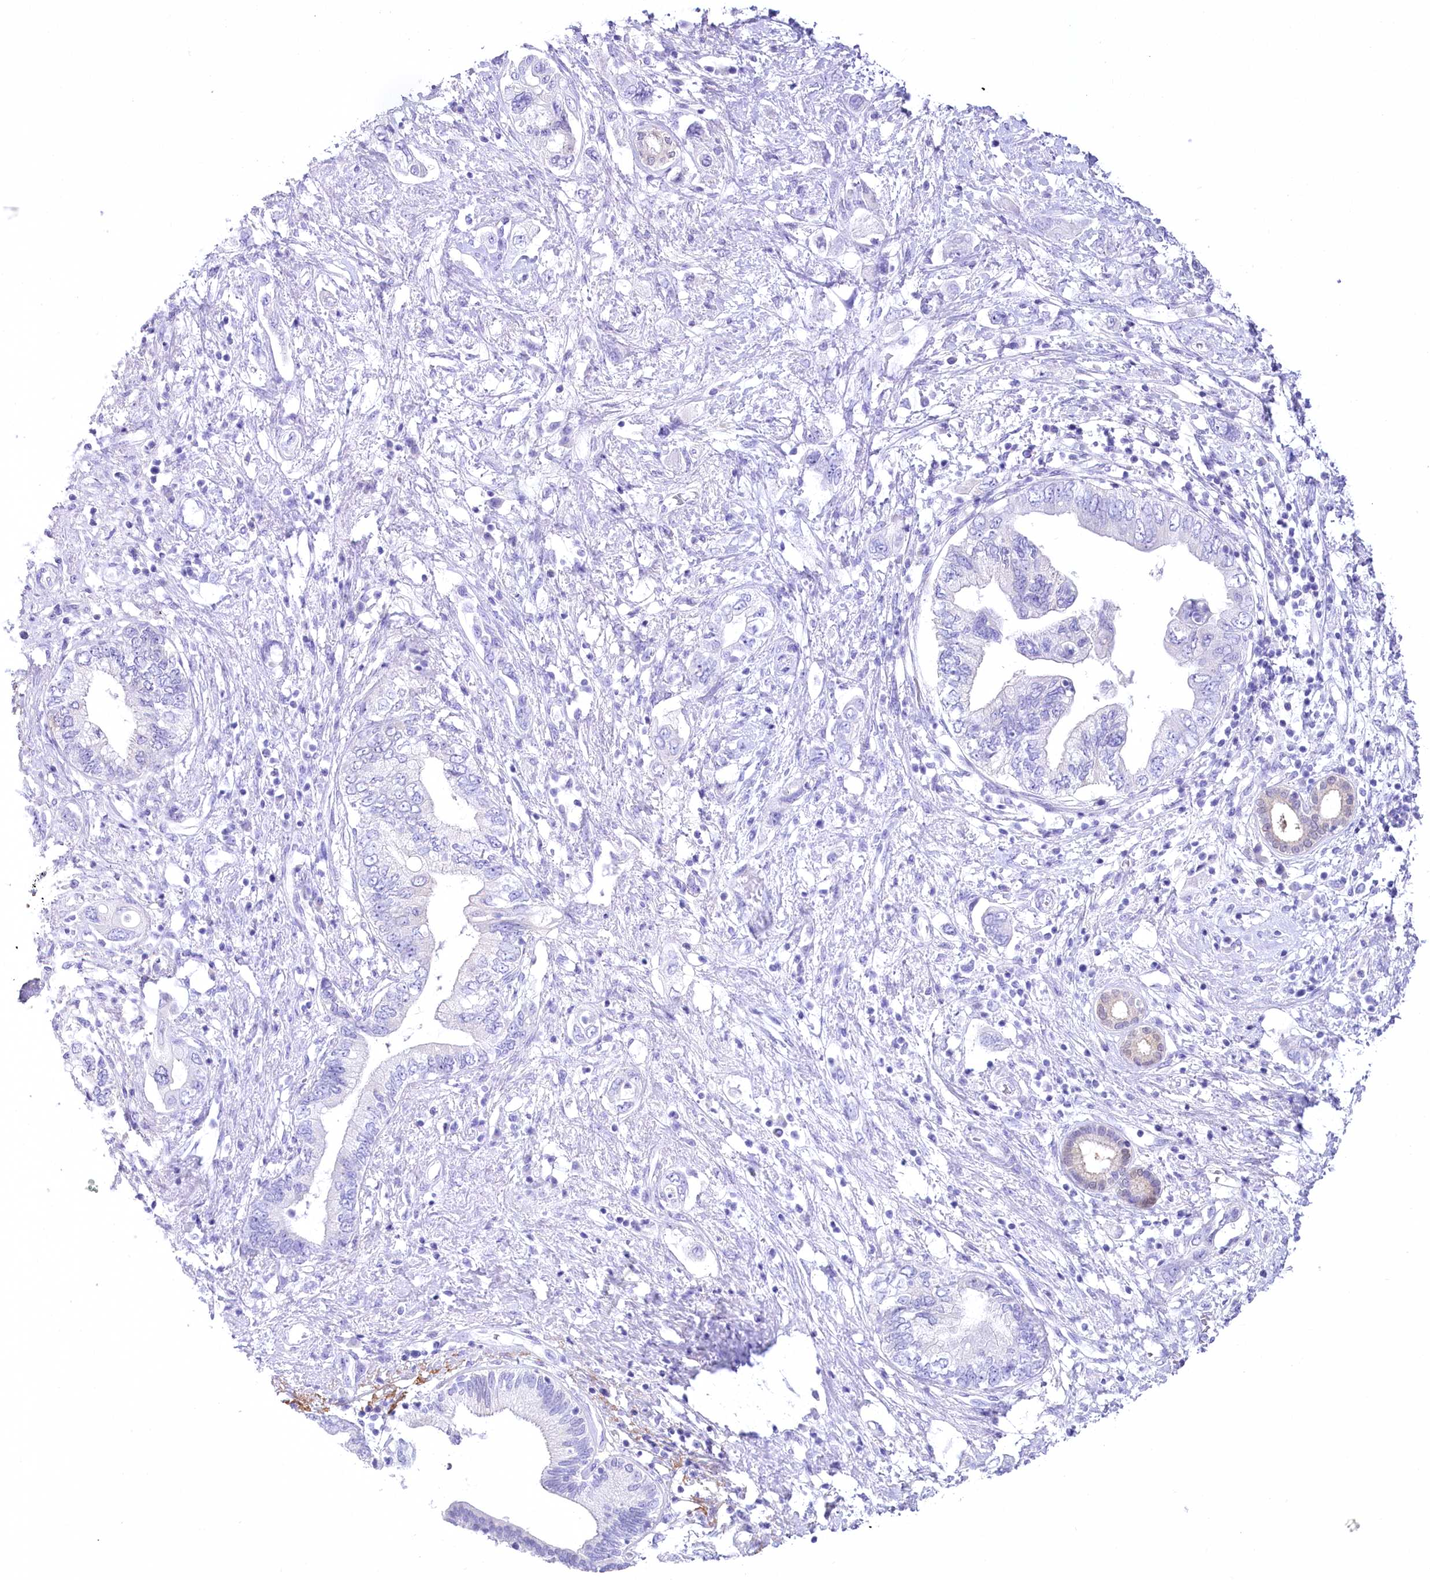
{"staining": {"intensity": "negative", "quantity": "none", "location": "none"}, "tissue": "pancreatic cancer", "cell_type": "Tumor cells", "image_type": "cancer", "snomed": [{"axis": "morphology", "description": "Adenocarcinoma, NOS"}, {"axis": "topography", "description": "Pancreas"}], "caption": "This is an immunohistochemistry (IHC) micrograph of human pancreatic cancer. There is no staining in tumor cells.", "gene": "PBLD", "patient": {"sex": "female", "age": 73}}